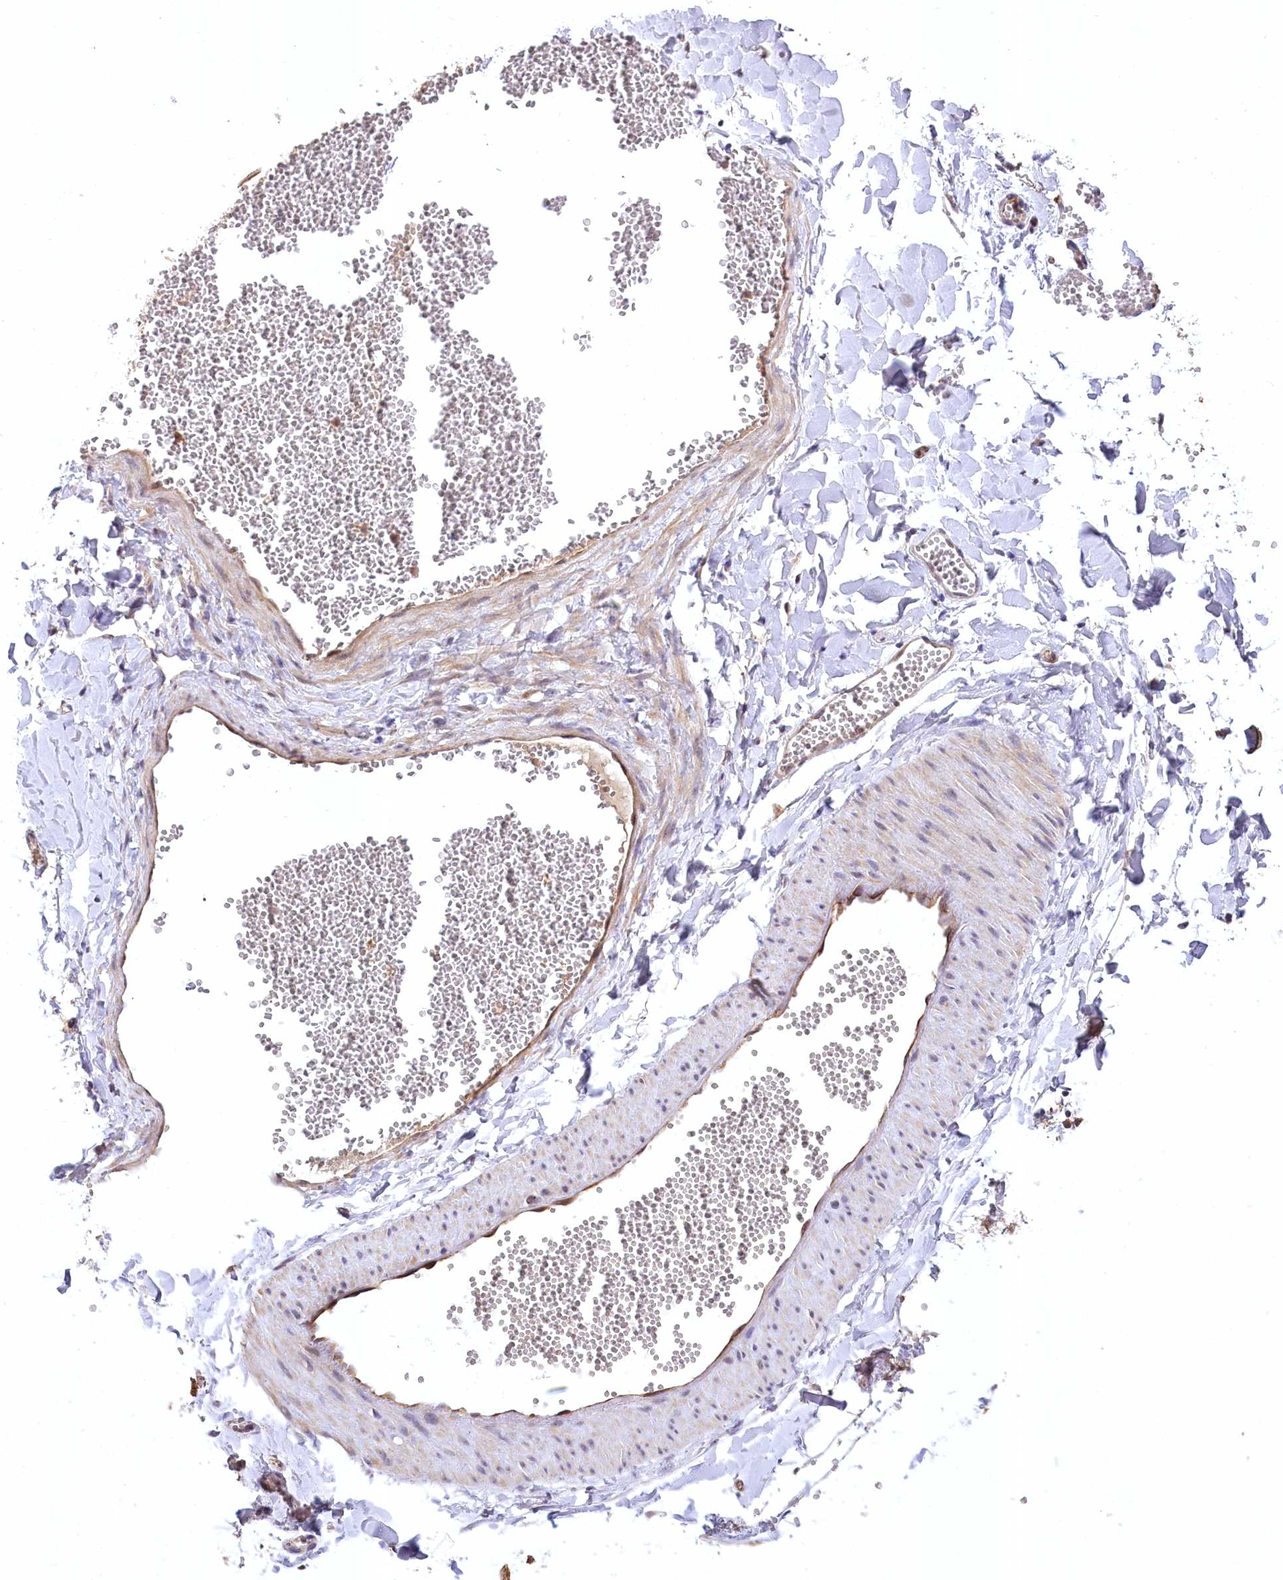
{"staining": {"intensity": "moderate", "quantity": "25%-75%", "location": "cytoplasmic/membranous,nuclear"}, "tissue": "adipose tissue", "cell_type": "Adipocytes", "image_type": "normal", "snomed": [{"axis": "morphology", "description": "Normal tissue, NOS"}, {"axis": "topography", "description": "Gallbladder"}, {"axis": "topography", "description": "Peripheral nerve tissue"}], "caption": "Immunohistochemistry histopathology image of benign adipose tissue stained for a protein (brown), which shows medium levels of moderate cytoplasmic/membranous,nuclear staining in approximately 25%-75% of adipocytes.", "gene": "SERGEF", "patient": {"sex": "male", "age": 38}}